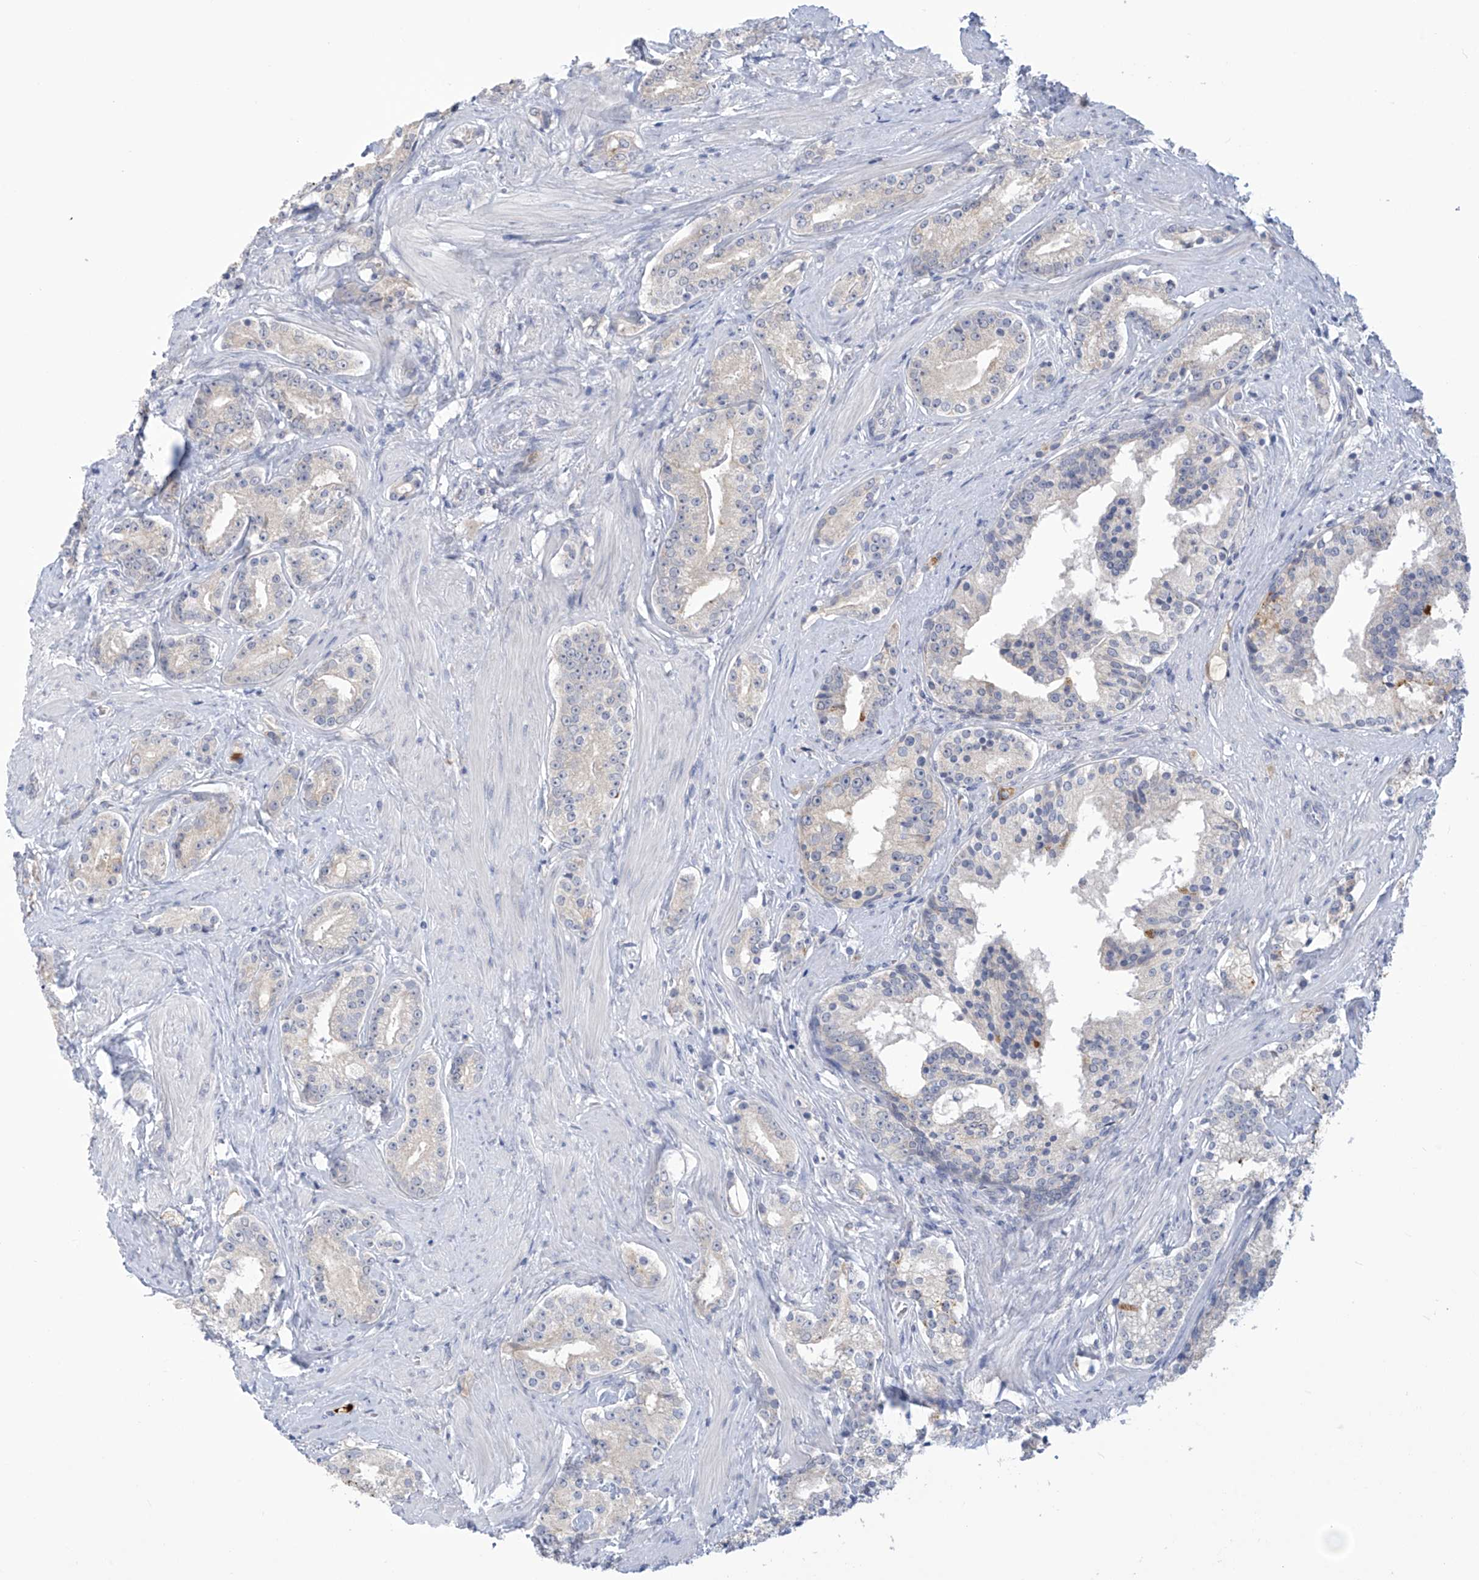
{"staining": {"intensity": "negative", "quantity": "none", "location": "none"}, "tissue": "prostate cancer", "cell_type": "Tumor cells", "image_type": "cancer", "snomed": [{"axis": "morphology", "description": "Adenocarcinoma, High grade"}, {"axis": "topography", "description": "Prostate"}], "caption": "Micrograph shows no significant protein positivity in tumor cells of prostate cancer. (Brightfield microscopy of DAB (3,3'-diaminobenzidine) immunohistochemistry at high magnification).", "gene": "IBA57", "patient": {"sex": "male", "age": 58}}